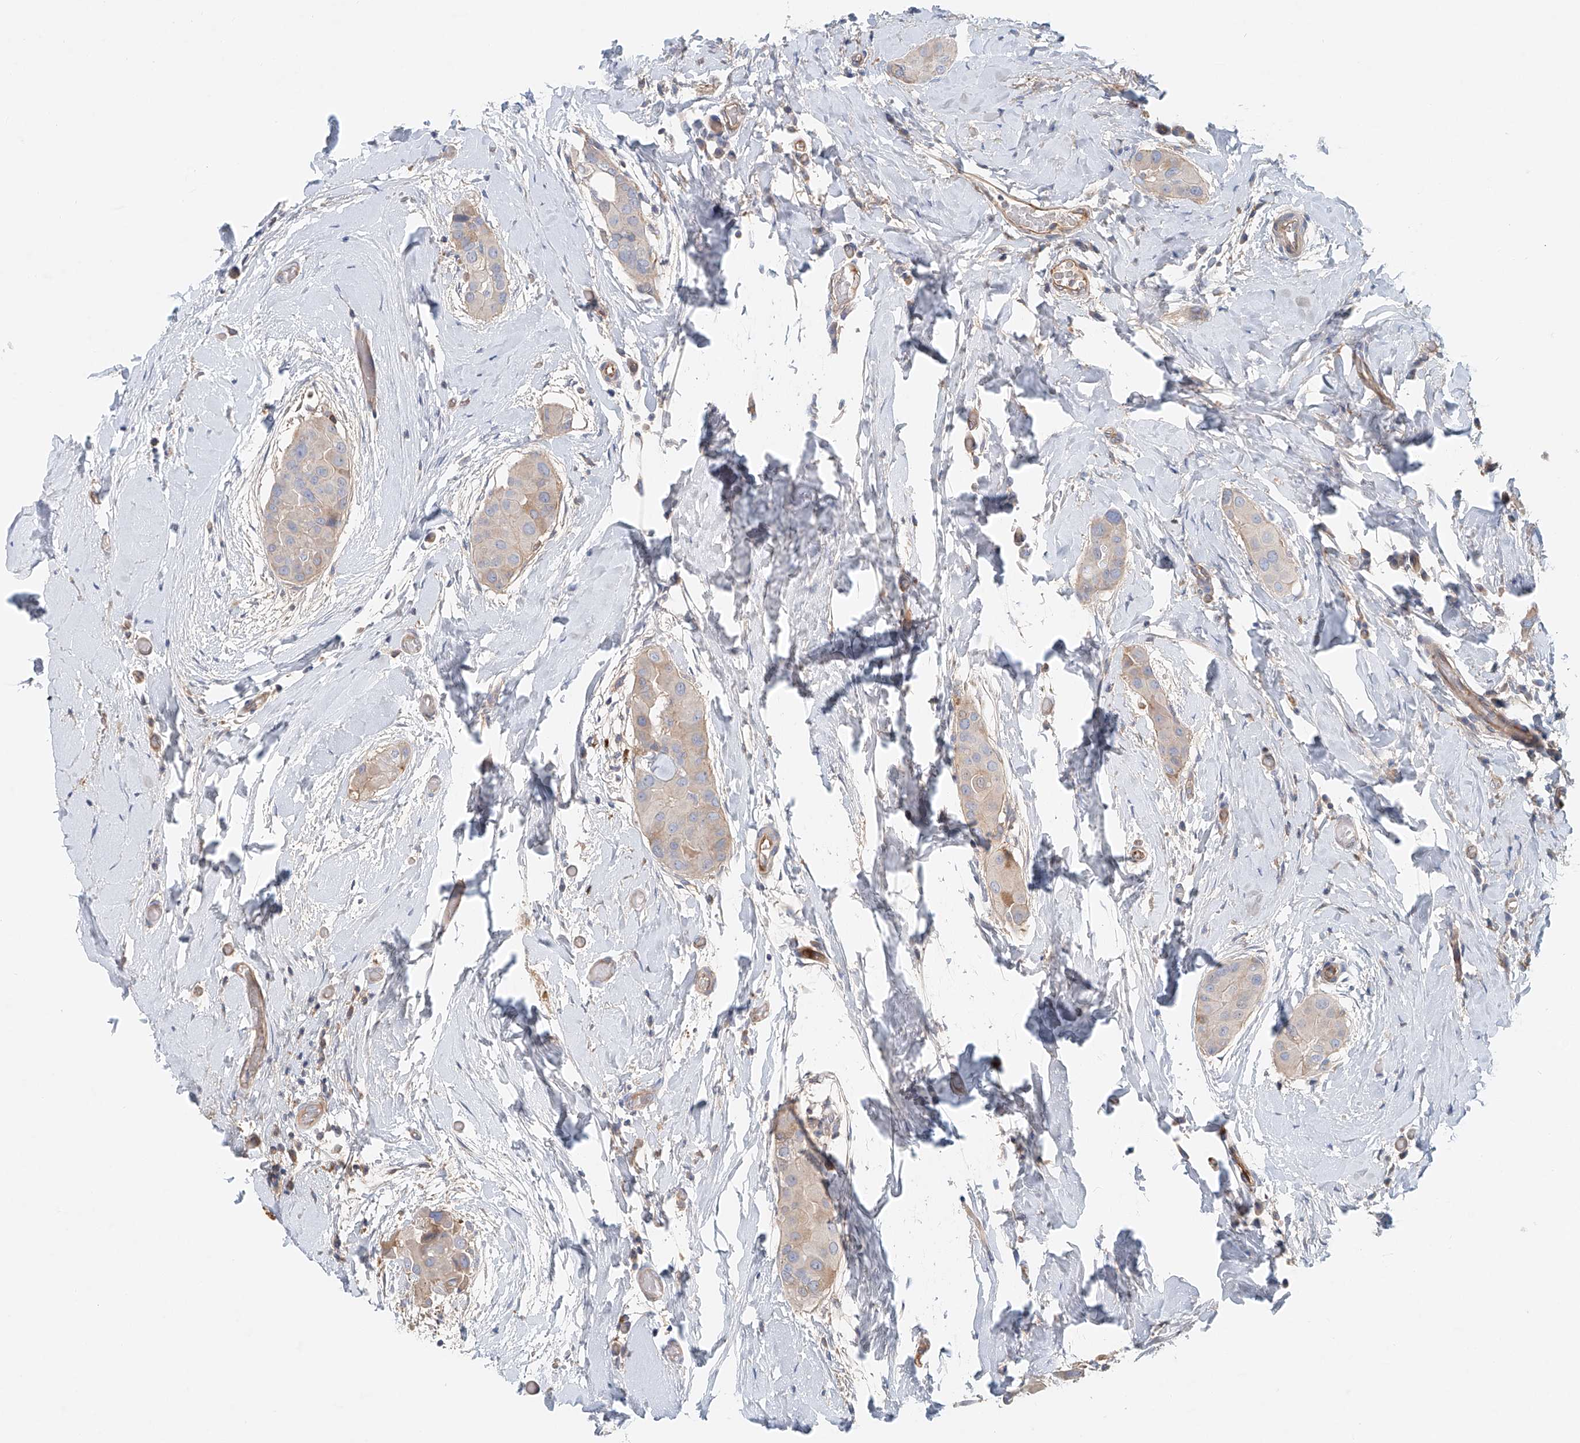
{"staining": {"intensity": "weak", "quantity": "<25%", "location": "cytoplasmic/membranous"}, "tissue": "thyroid cancer", "cell_type": "Tumor cells", "image_type": "cancer", "snomed": [{"axis": "morphology", "description": "Papillary adenocarcinoma, NOS"}, {"axis": "topography", "description": "Thyroid gland"}], "caption": "Photomicrograph shows no protein expression in tumor cells of thyroid papillary adenocarcinoma tissue. Nuclei are stained in blue.", "gene": "FRYL", "patient": {"sex": "male", "age": 33}}